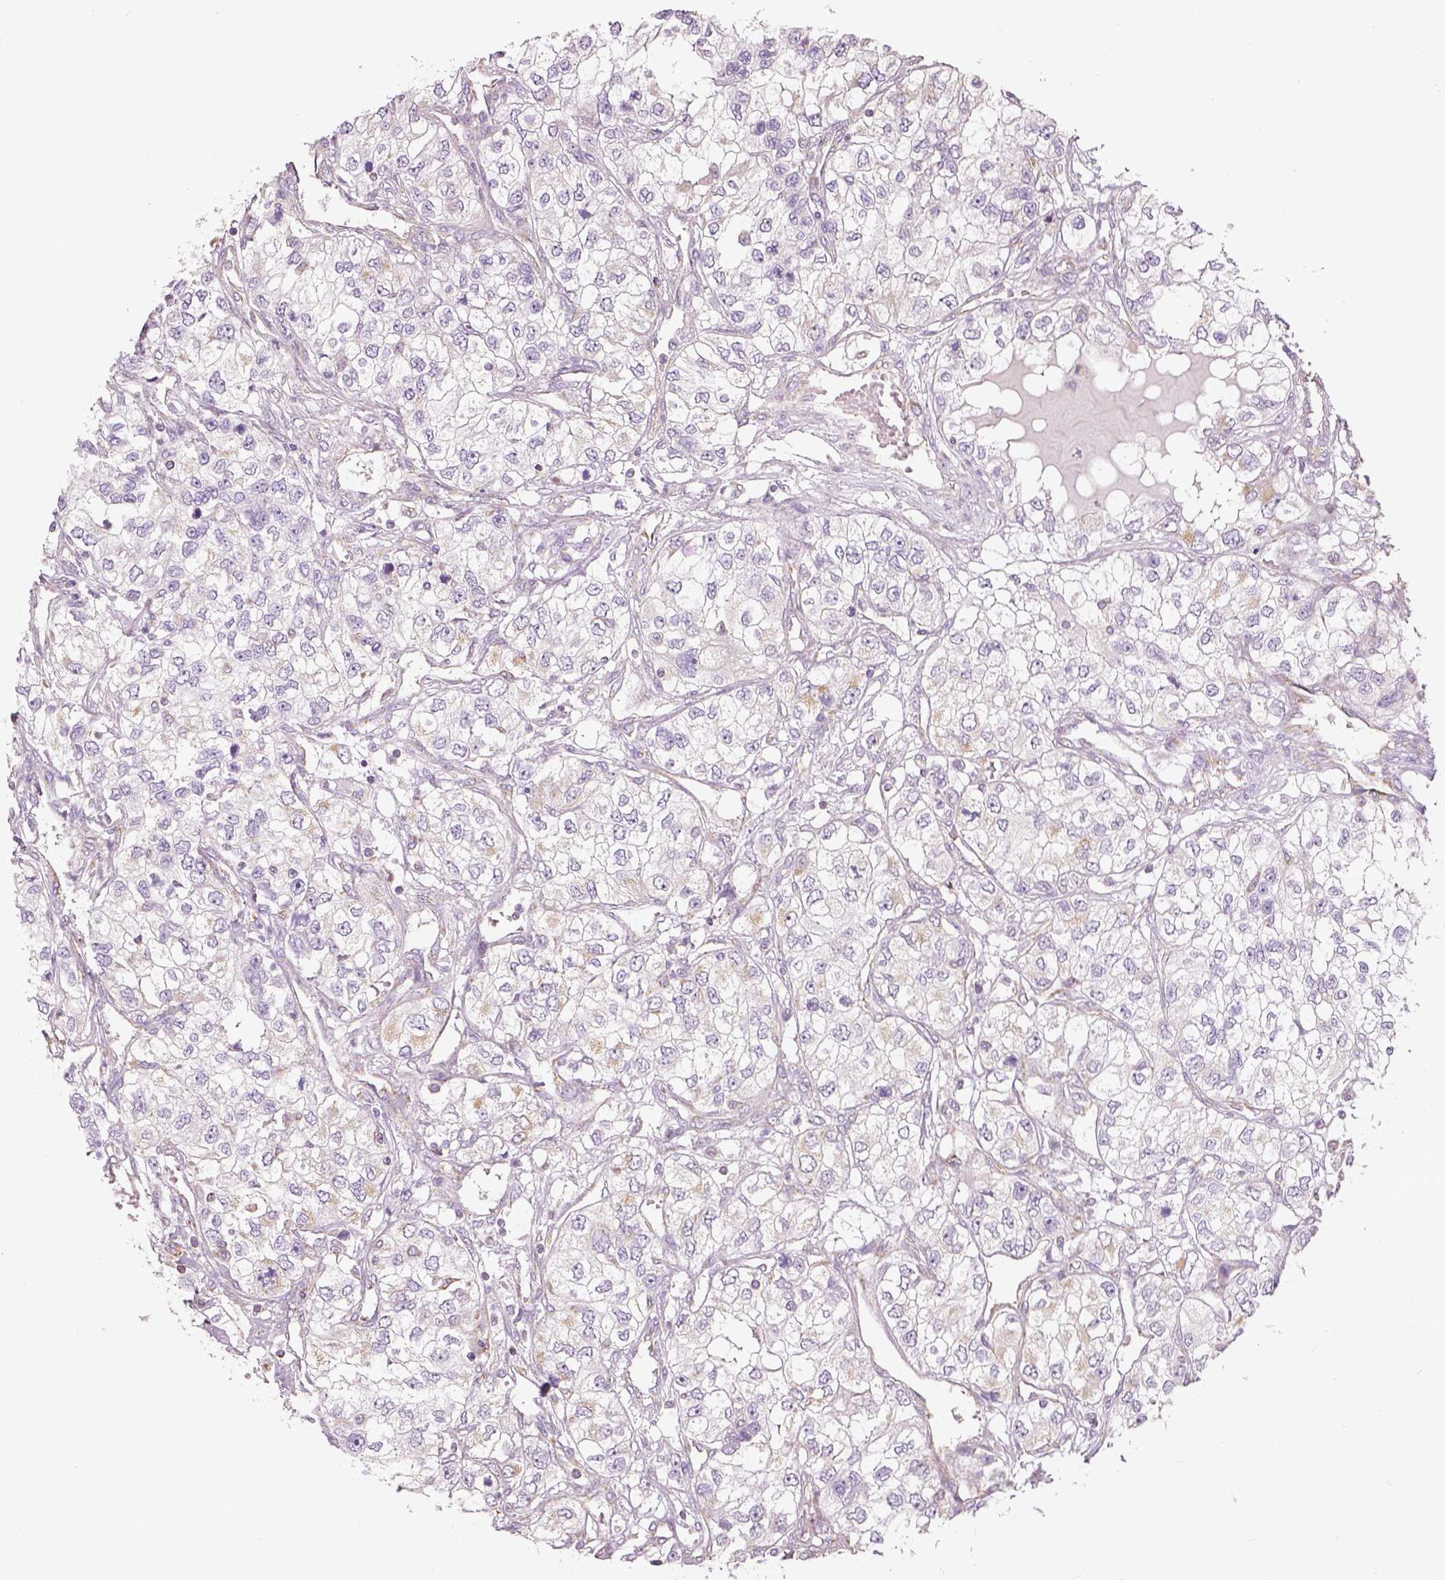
{"staining": {"intensity": "weak", "quantity": "<25%", "location": "cytoplasmic/membranous"}, "tissue": "renal cancer", "cell_type": "Tumor cells", "image_type": "cancer", "snomed": [{"axis": "morphology", "description": "Adenocarcinoma, NOS"}, {"axis": "topography", "description": "Kidney"}], "caption": "An image of human adenocarcinoma (renal) is negative for staining in tumor cells.", "gene": "PGAM5", "patient": {"sex": "female", "age": 59}}